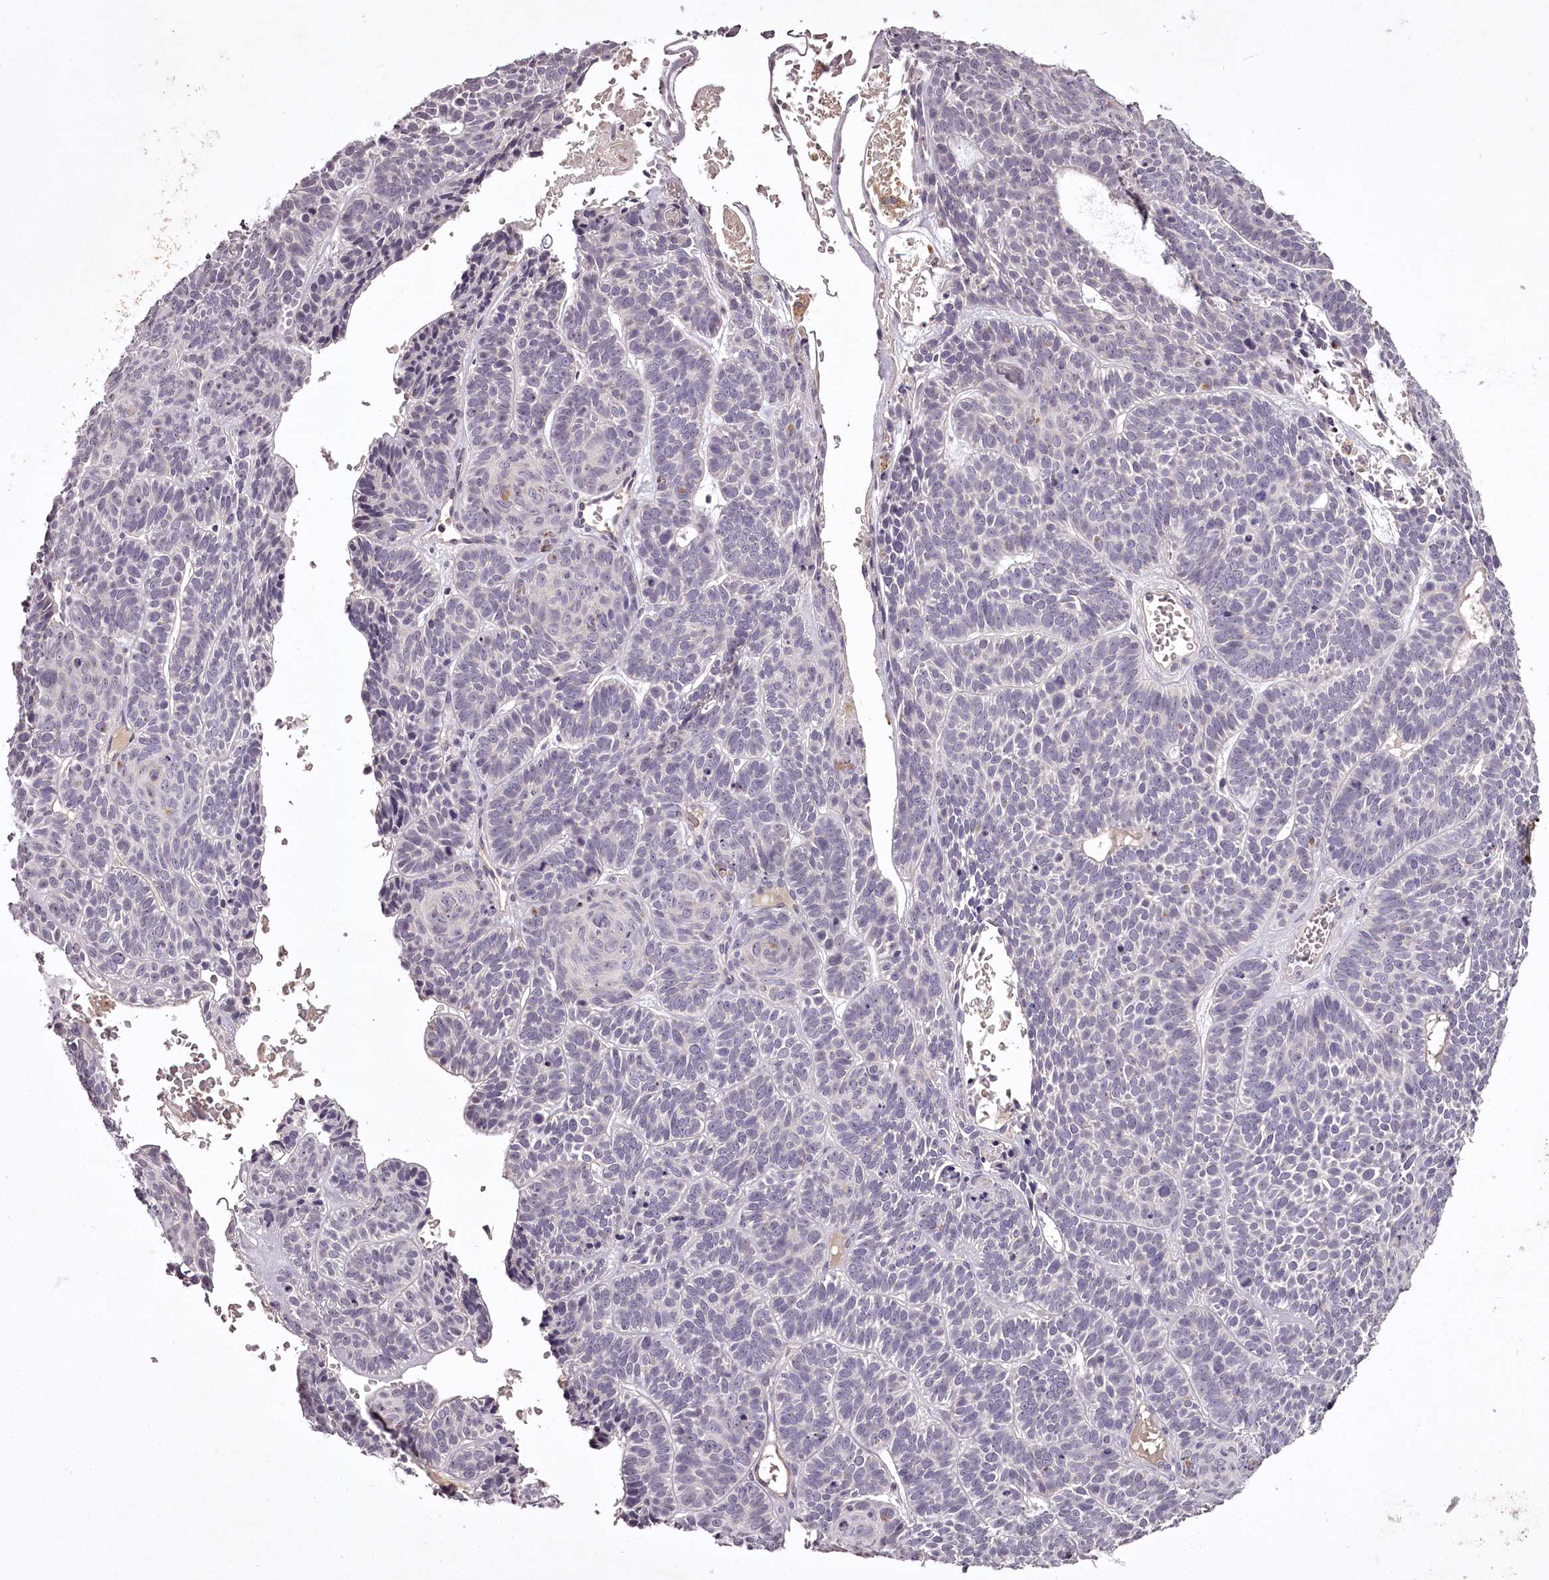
{"staining": {"intensity": "negative", "quantity": "none", "location": "none"}, "tissue": "skin cancer", "cell_type": "Tumor cells", "image_type": "cancer", "snomed": [{"axis": "morphology", "description": "Basal cell carcinoma"}, {"axis": "topography", "description": "Skin"}], "caption": "High power microscopy image of an IHC micrograph of skin cancer, revealing no significant positivity in tumor cells.", "gene": "RBMXL2", "patient": {"sex": "male", "age": 85}}